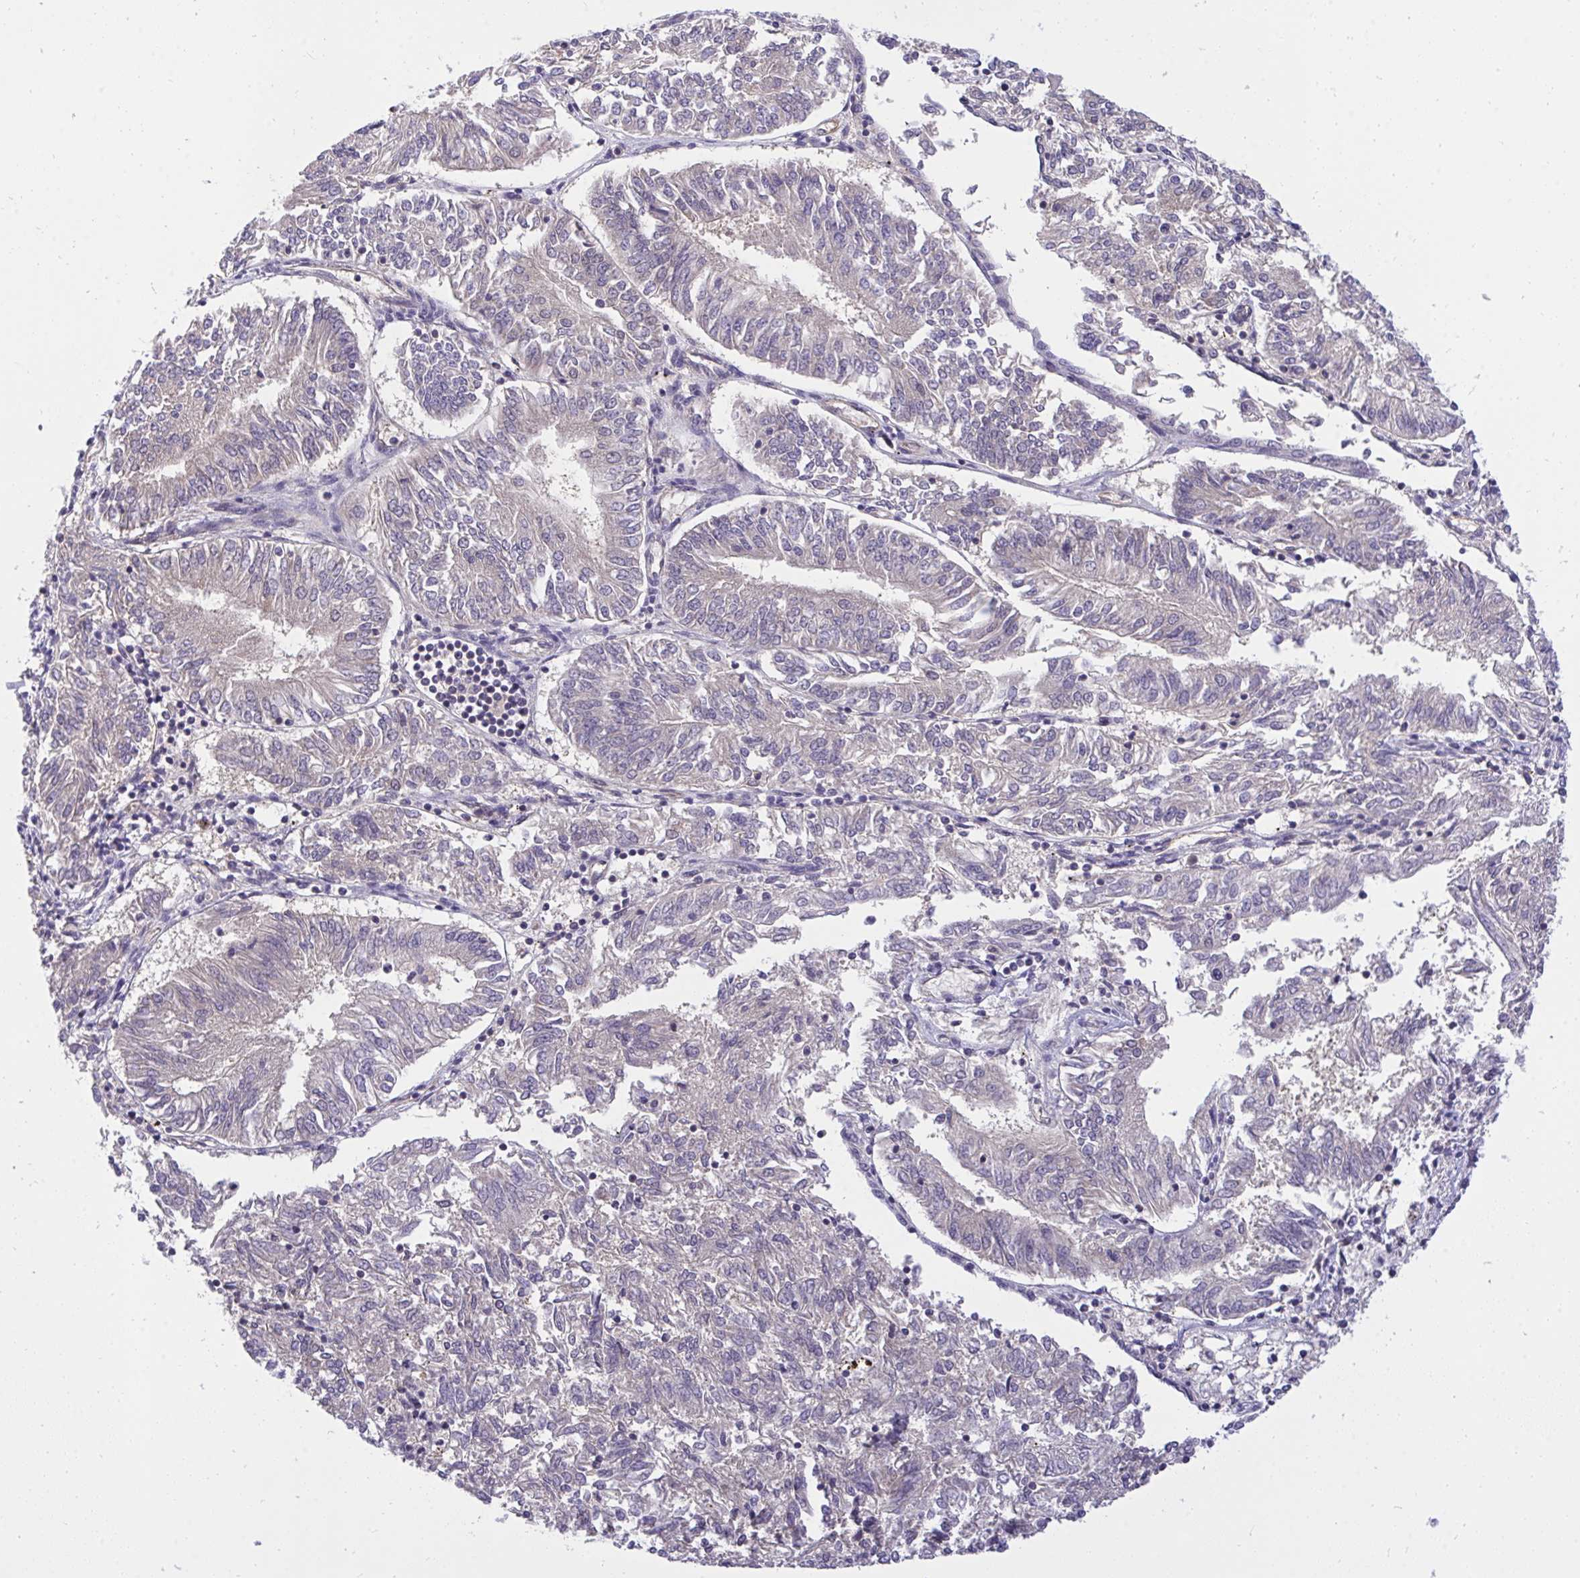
{"staining": {"intensity": "negative", "quantity": "none", "location": "none"}, "tissue": "endometrial cancer", "cell_type": "Tumor cells", "image_type": "cancer", "snomed": [{"axis": "morphology", "description": "Adenocarcinoma, NOS"}, {"axis": "topography", "description": "Endometrium"}], "caption": "The photomicrograph reveals no significant positivity in tumor cells of endometrial cancer. Nuclei are stained in blue.", "gene": "C19orf54", "patient": {"sex": "female", "age": 58}}